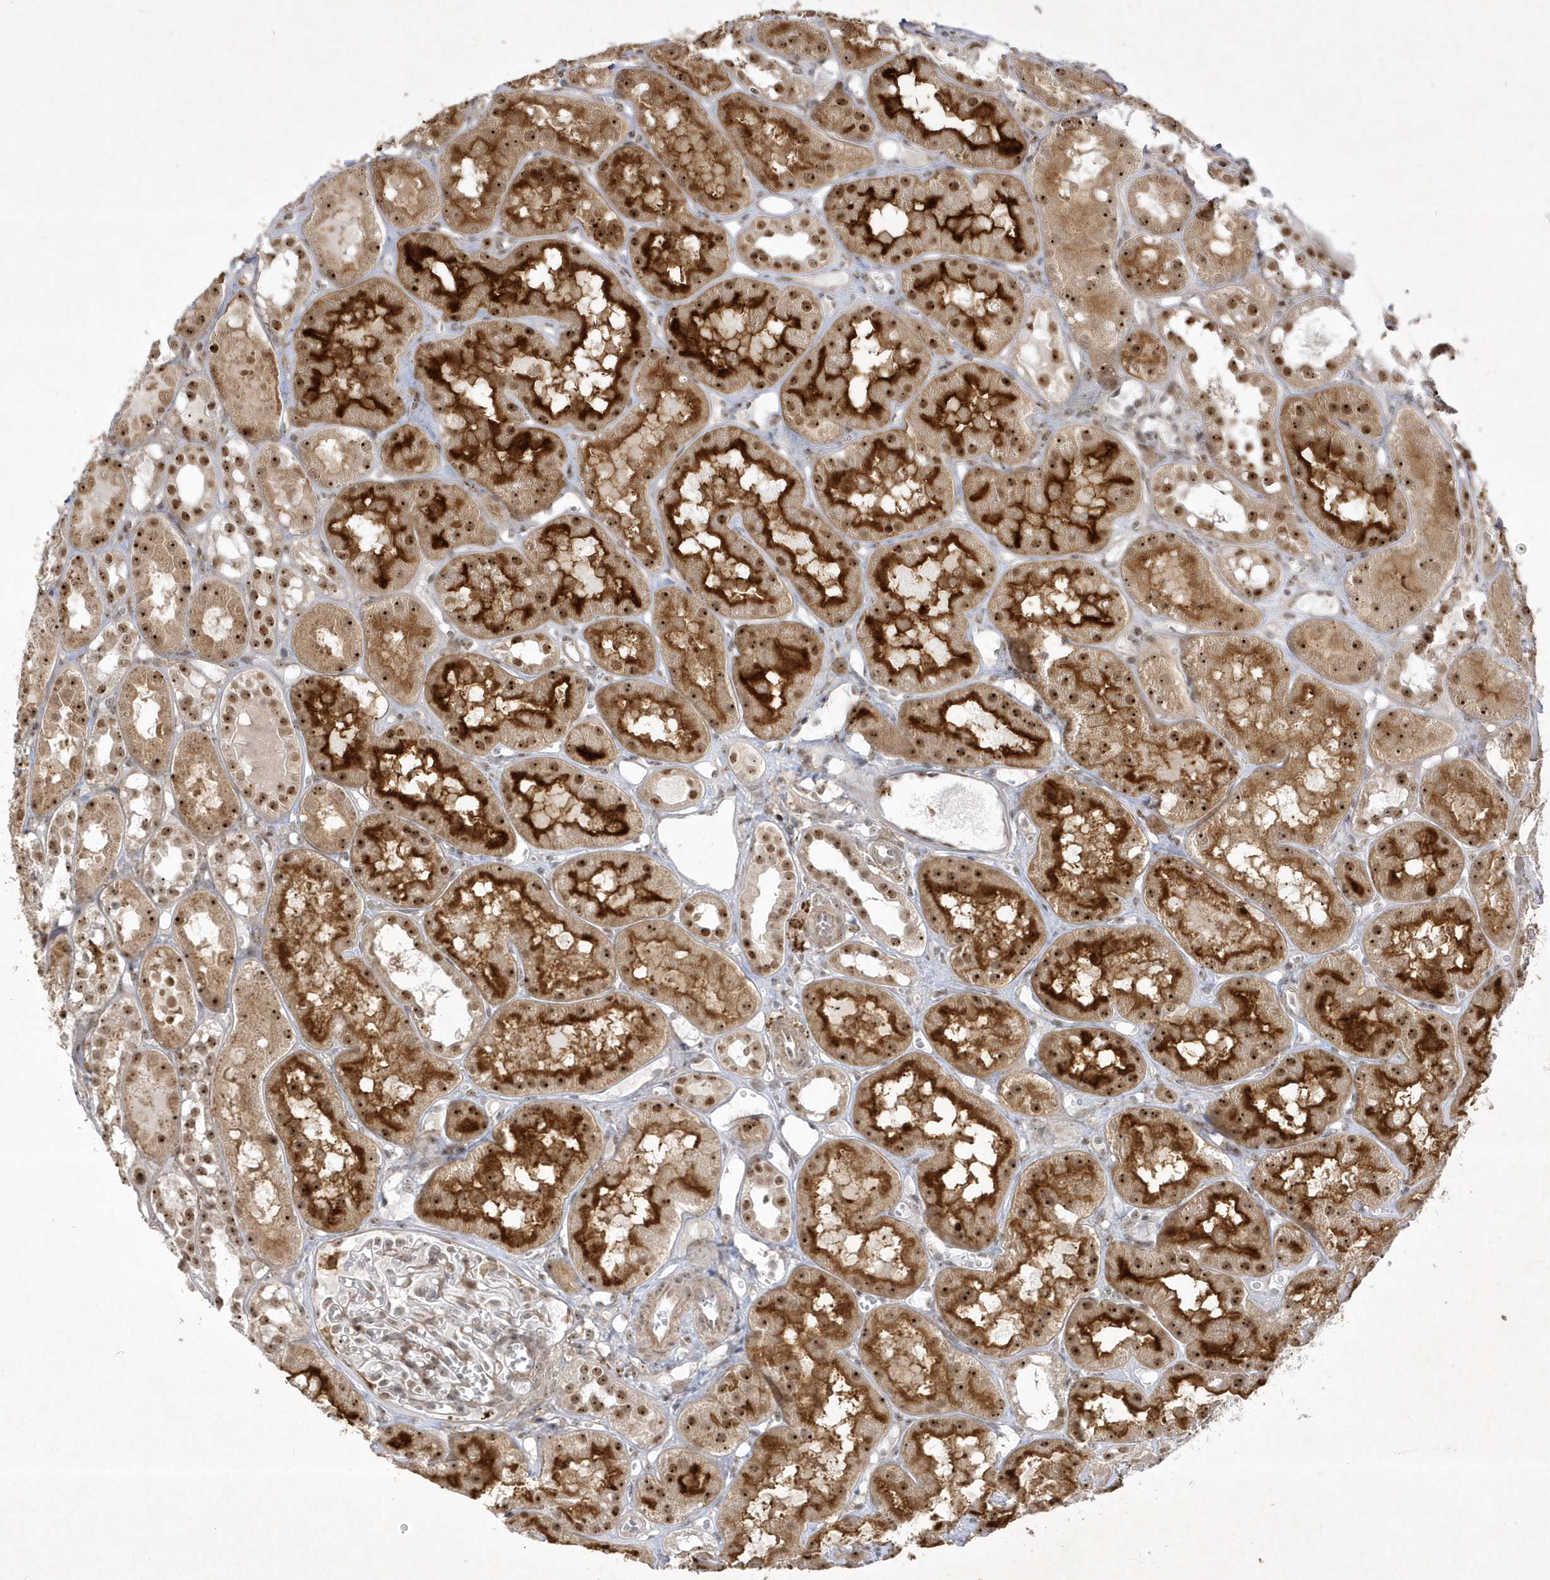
{"staining": {"intensity": "moderate", "quantity": "<25%", "location": "nuclear"}, "tissue": "kidney", "cell_type": "Cells in glomeruli", "image_type": "normal", "snomed": [{"axis": "morphology", "description": "Normal tissue, NOS"}, {"axis": "topography", "description": "Kidney"}], "caption": "Moderate nuclear protein staining is identified in approximately <25% of cells in glomeruli in kidney. (Brightfield microscopy of DAB IHC at high magnification).", "gene": "NPM3", "patient": {"sex": "male", "age": 16}}